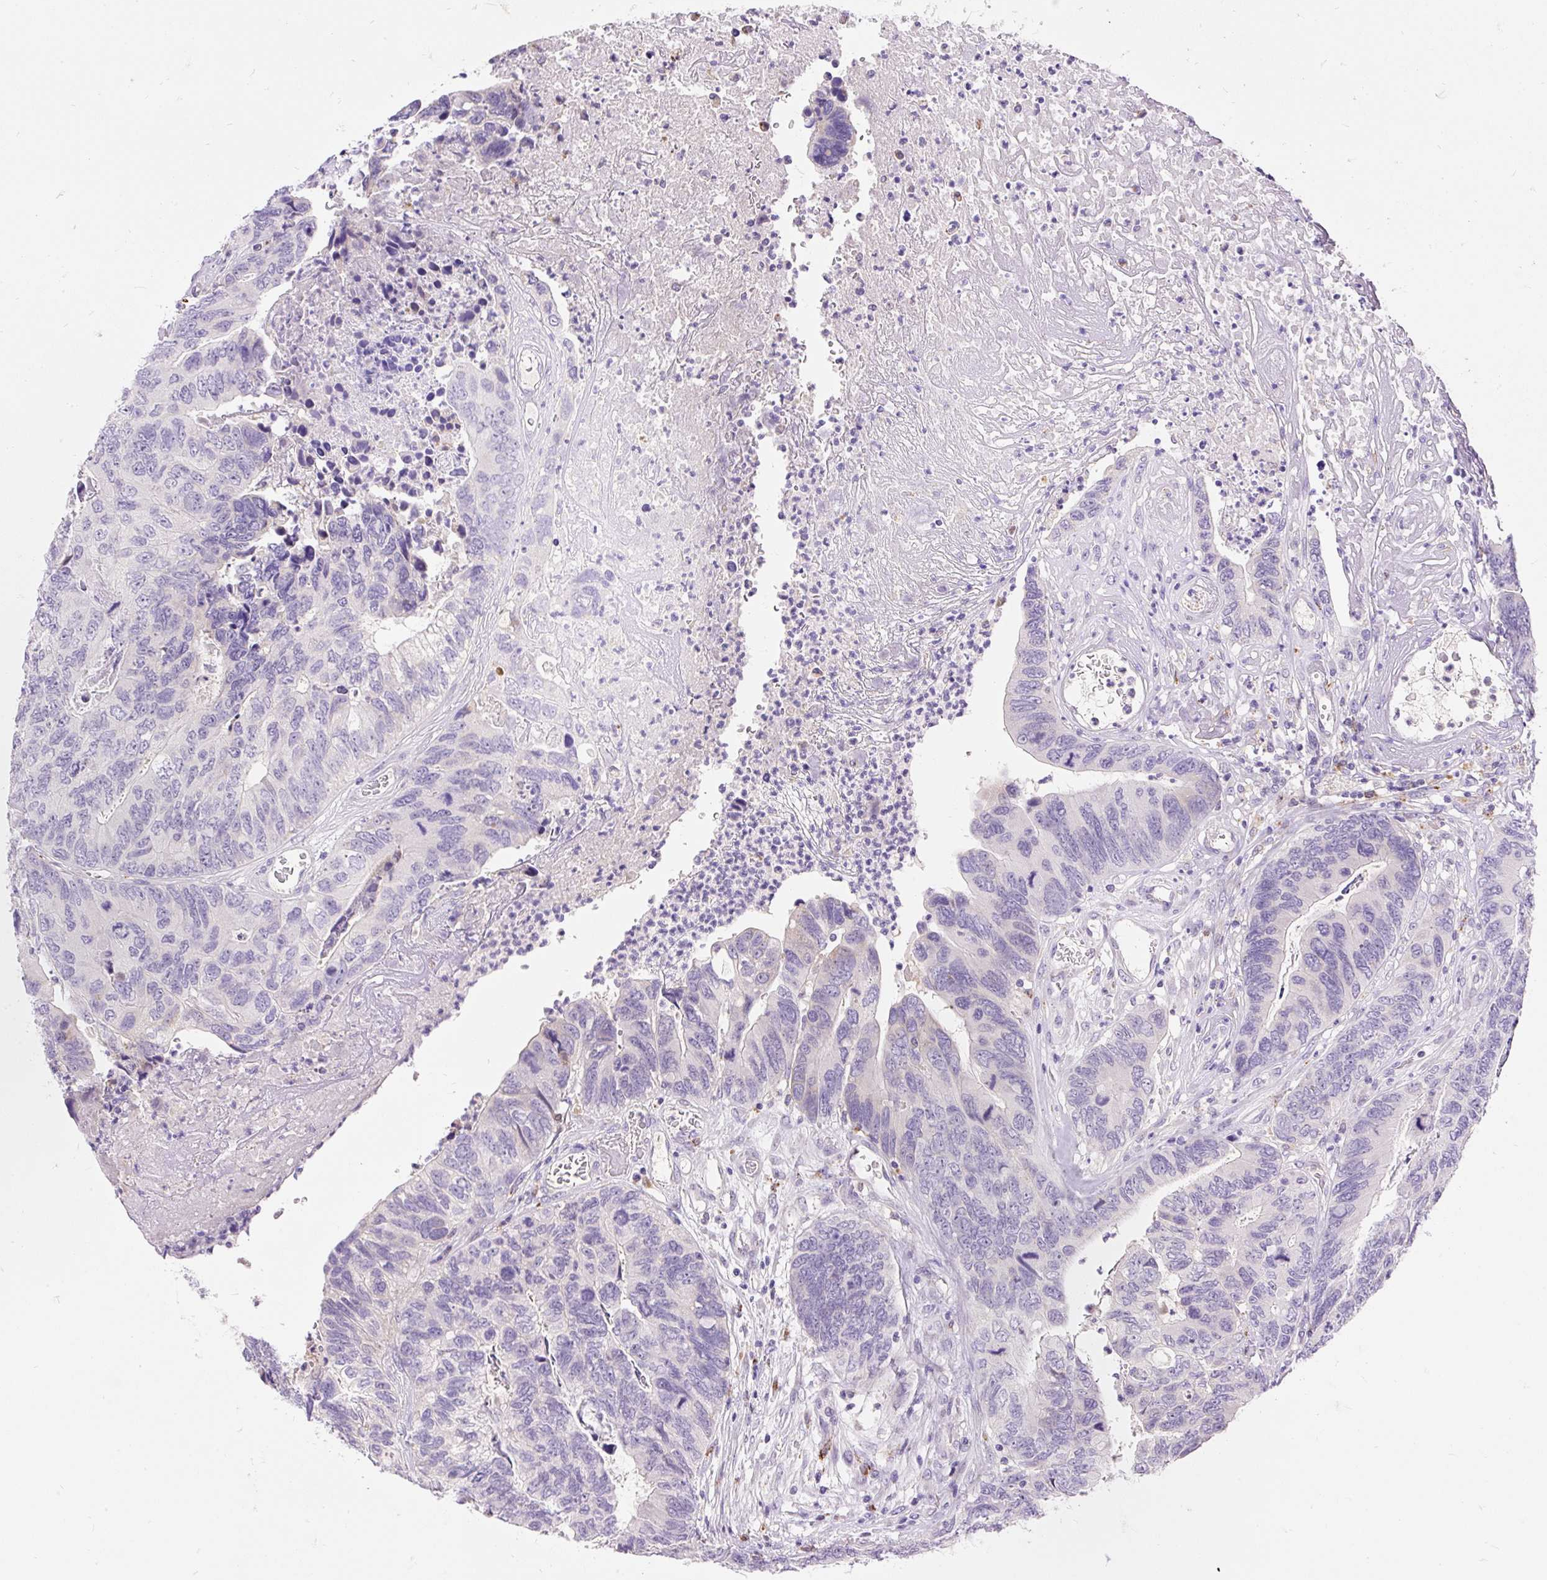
{"staining": {"intensity": "negative", "quantity": "none", "location": "none"}, "tissue": "colorectal cancer", "cell_type": "Tumor cells", "image_type": "cancer", "snomed": [{"axis": "morphology", "description": "Adenocarcinoma, NOS"}, {"axis": "topography", "description": "Colon"}], "caption": "High magnification brightfield microscopy of colorectal adenocarcinoma stained with DAB (3,3'-diaminobenzidine) (brown) and counterstained with hematoxylin (blue): tumor cells show no significant expression. The staining is performed using DAB brown chromogen with nuclei counter-stained in using hematoxylin.", "gene": "TMEM150C", "patient": {"sex": "female", "age": 67}}